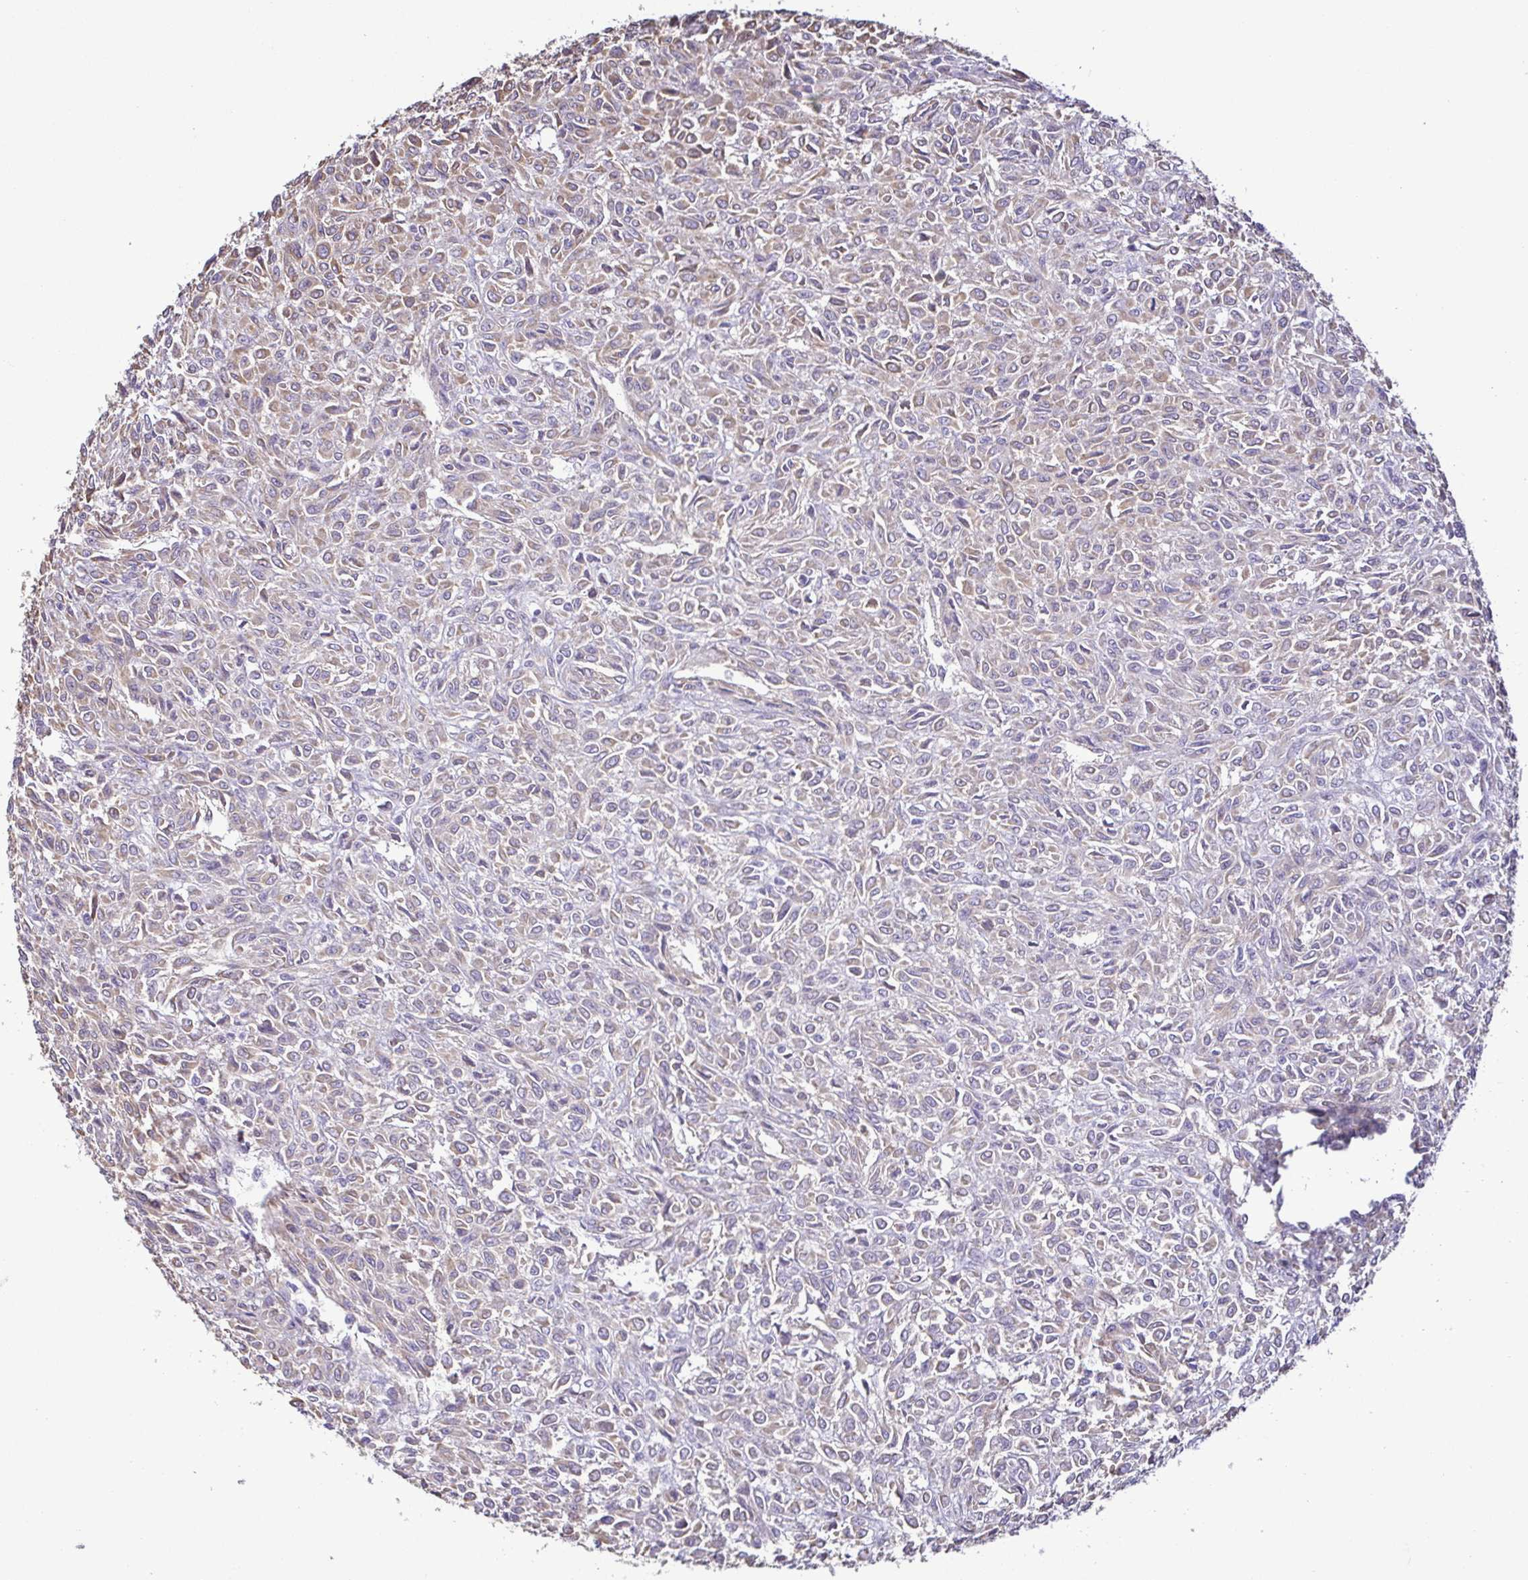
{"staining": {"intensity": "weak", "quantity": "<25%", "location": "cytoplasmic/membranous"}, "tissue": "renal cancer", "cell_type": "Tumor cells", "image_type": "cancer", "snomed": [{"axis": "morphology", "description": "Adenocarcinoma, NOS"}, {"axis": "topography", "description": "Kidney"}], "caption": "Immunohistochemical staining of human renal cancer exhibits no significant positivity in tumor cells. Brightfield microscopy of immunohistochemistry (IHC) stained with DAB (brown) and hematoxylin (blue), captured at high magnification.", "gene": "MYL10", "patient": {"sex": "male", "age": 58}}